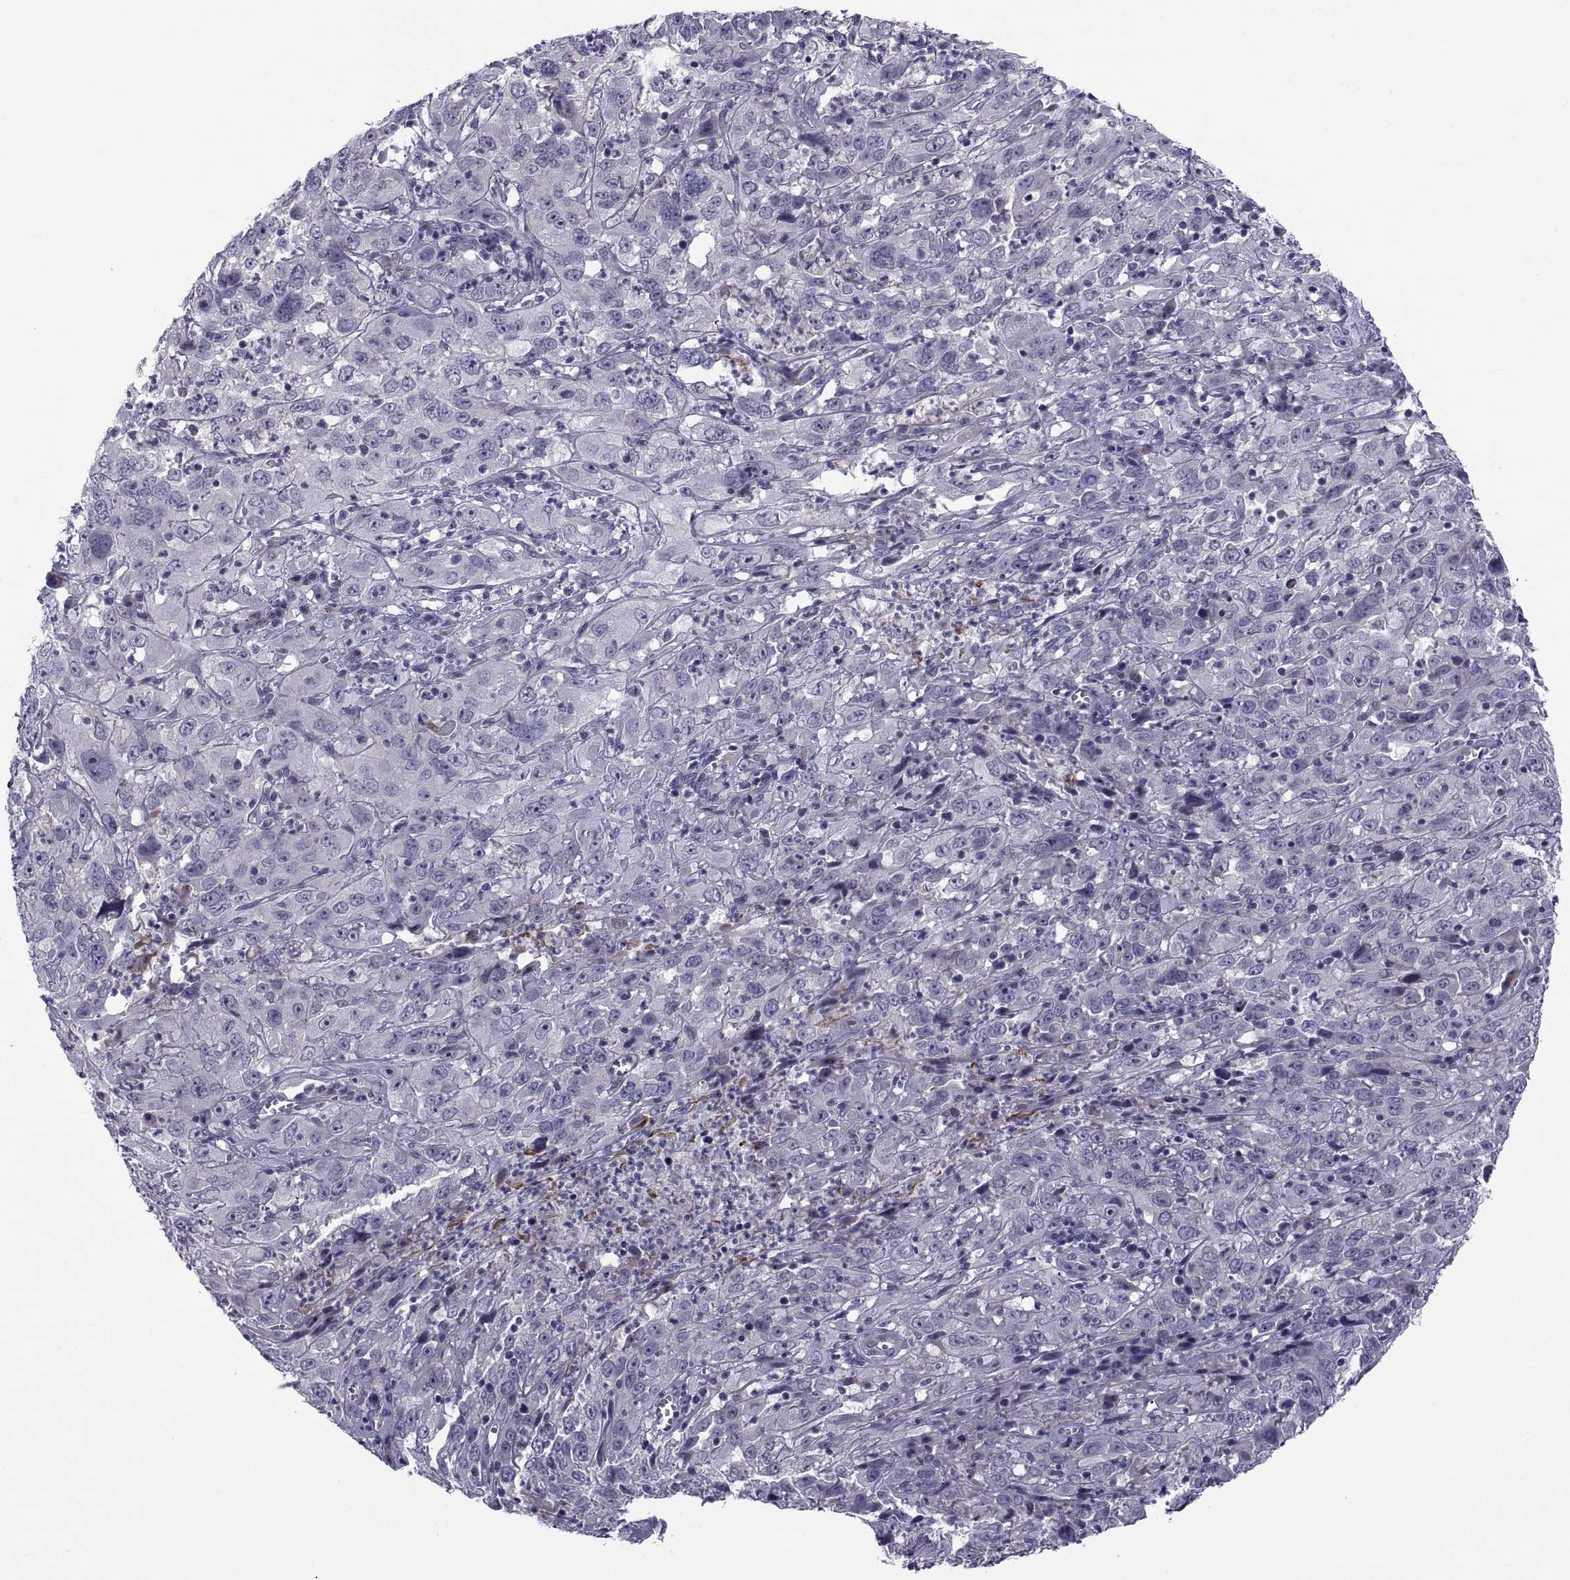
{"staining": {"intensity": "negative", "quantity": "none", "location": "none"}, "tissue": "cervical cancer", "cell_type": "Tumor cells", "image_type": "cancer", "snomed": [{"axis": "morphology", "description": "Squamous cell carcinoma, NOS"}, {"axis": "topography", "description": "Cervix"}], "caption": "IHC of human cervical squamous cell carcinoma displays no positivity in tumor cells.", "gene": "TMEM158", "patient": {"sex": "female", "age": 32}}